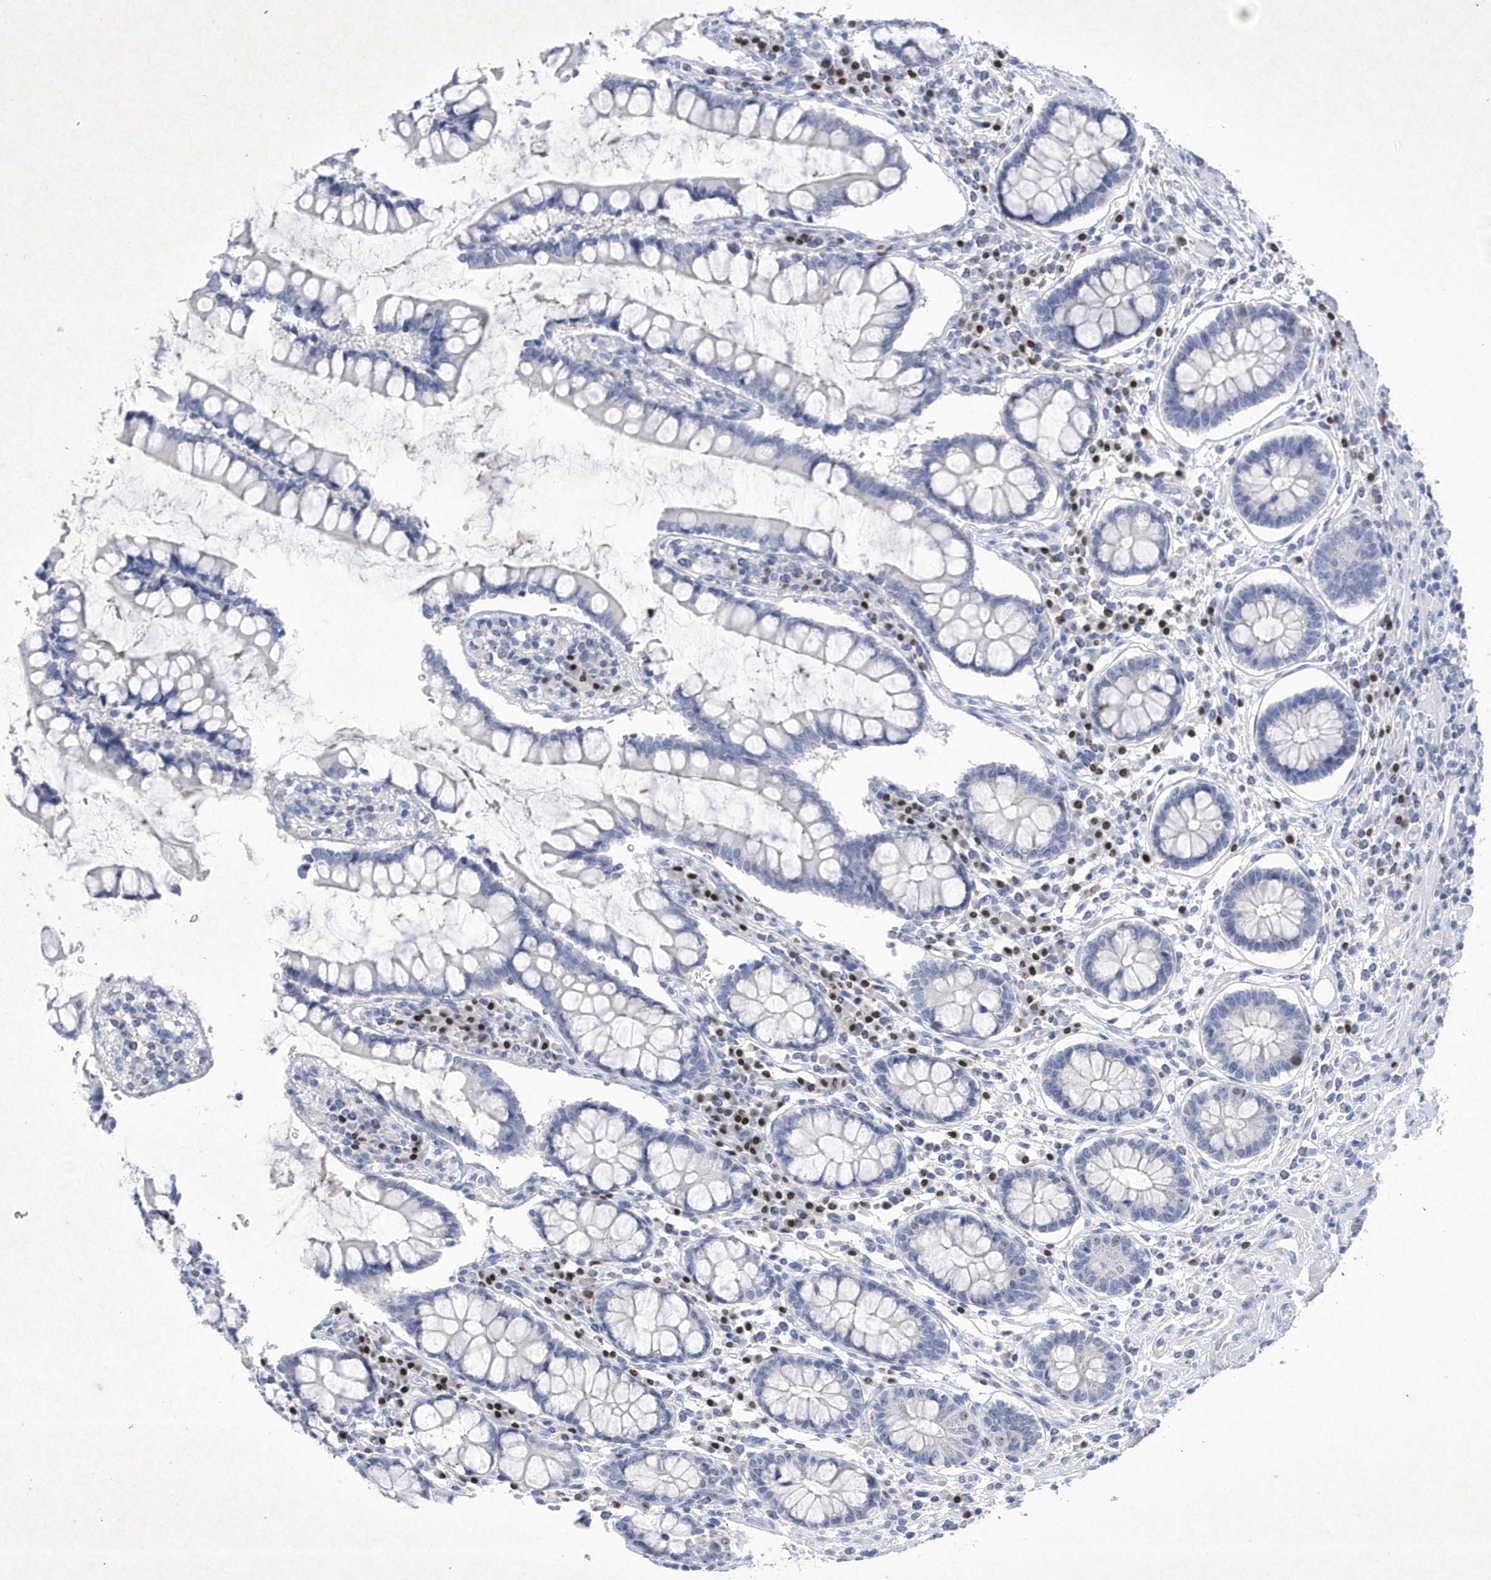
{"staining": {"intensity": "negative", "quantity": "none", "location": "none"}, "tissue": "colon", "cell_type": "Endothelial cells", "image_type": "normal", "snomed": [{"axis": "morphology", "description": "Normal tissue, NOS"}, {"axis": "topography", "description": "Colon"}], "caption": "High magnification brightfield microscopy of unremarkable colon stained with DAB (brown) and counterstained with hematoxylin (blue): endothelial cells show no significant staining. Brightfield microscopy of IHC stained with DAB (3,3'-diaminobenzidine) (brown) and hematoxylin (blue), captured at high magnification.", "gene": "BHLHA15", "patient": {"sex": "female", "age": 79}}